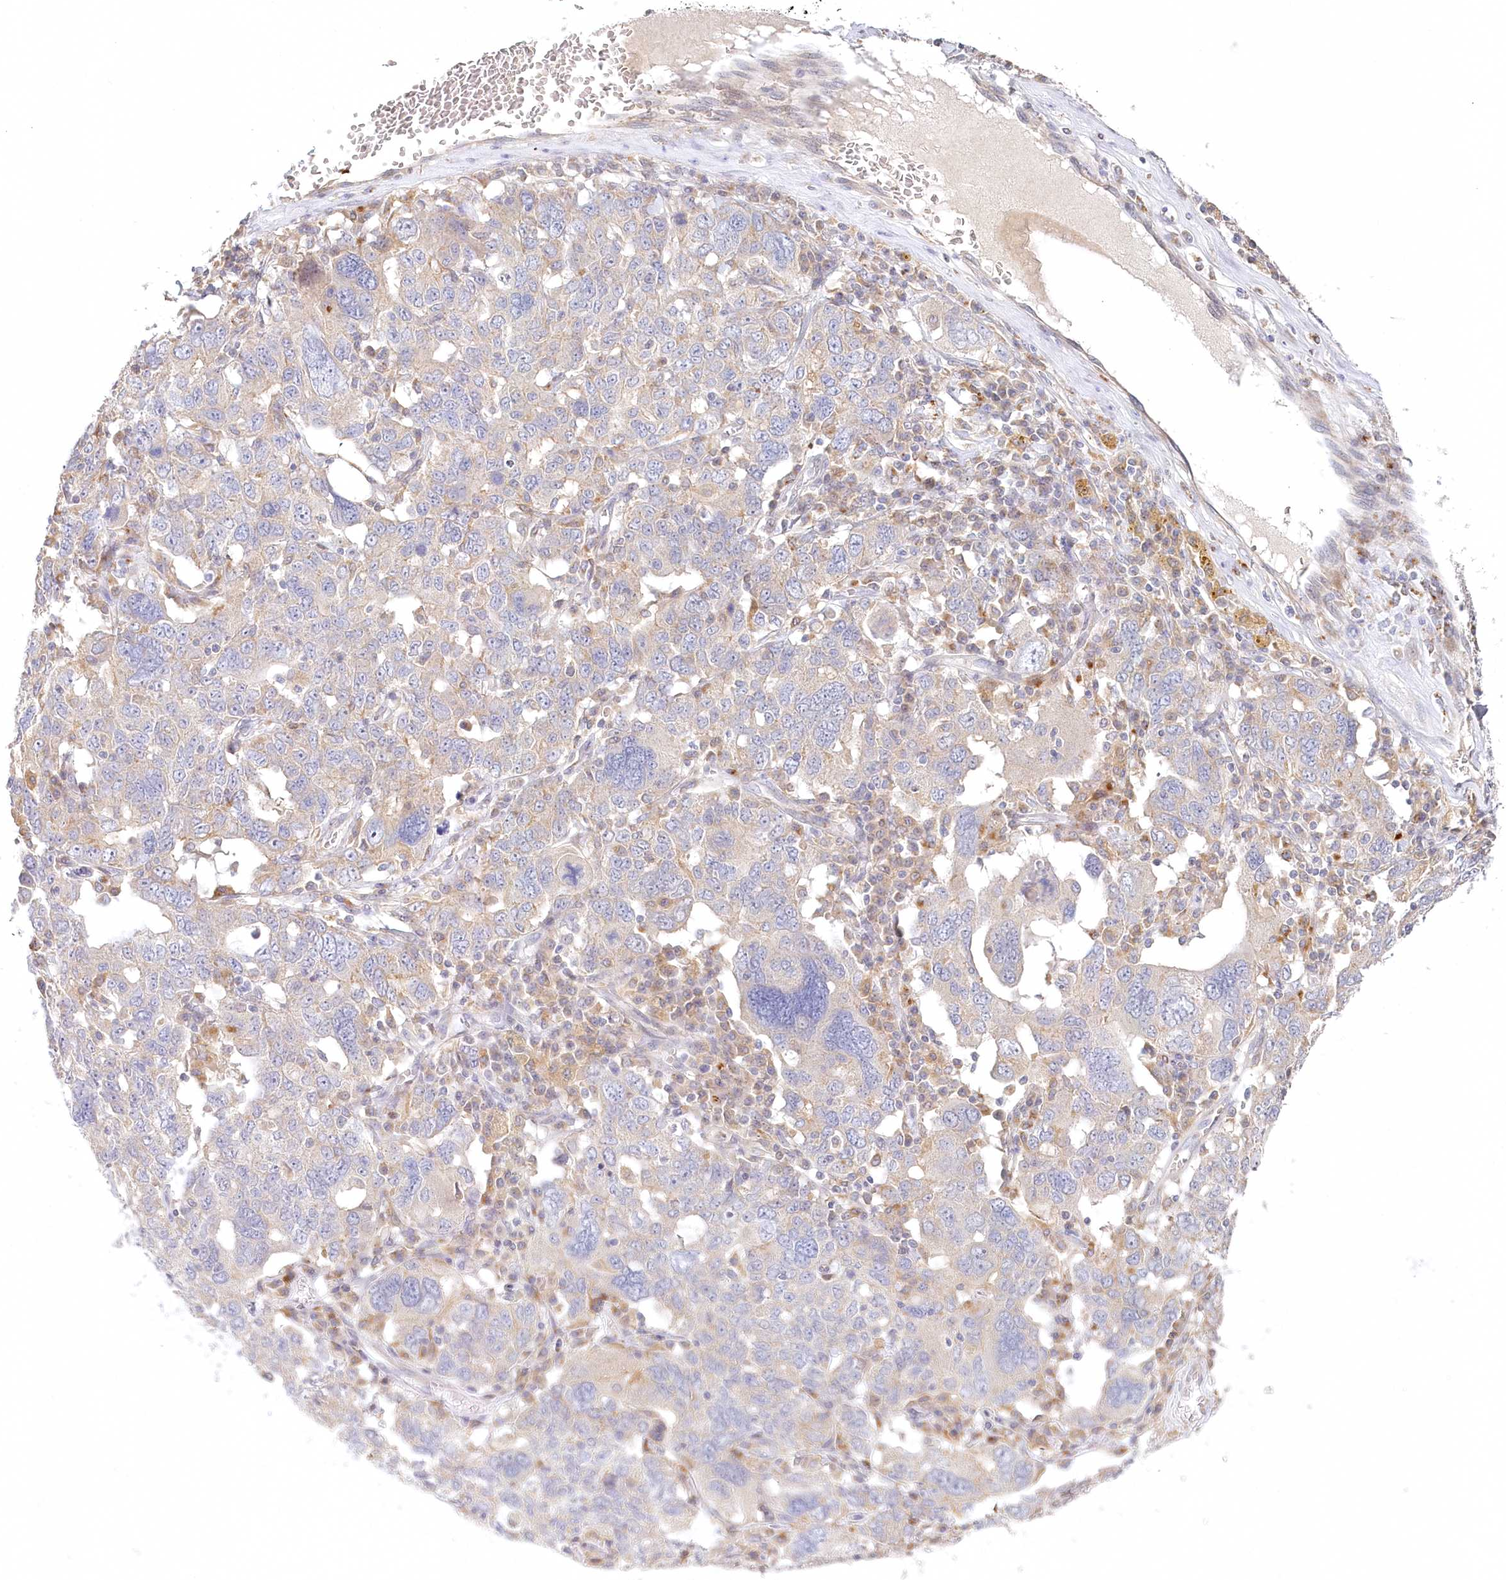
{"staining": {"intensity": "negative", "quantity": "none", "location": "none"}, "tissue": "ovarian cancer", "cell_type": "Tumor cells", "image_type": "cancer", "snomed": [{"axis": "morphology", "description": "Carcinoma, endometroid"}, {"axis": "topography", "description": "Ovary"}], "caption": "This is a photomicrograph of IHC staining of endometroid carcinoma (ovarian), which shows no positivity in tumor cells.", "gene": "VSIG1", "patient": {"sex": "female", "age": 62}}